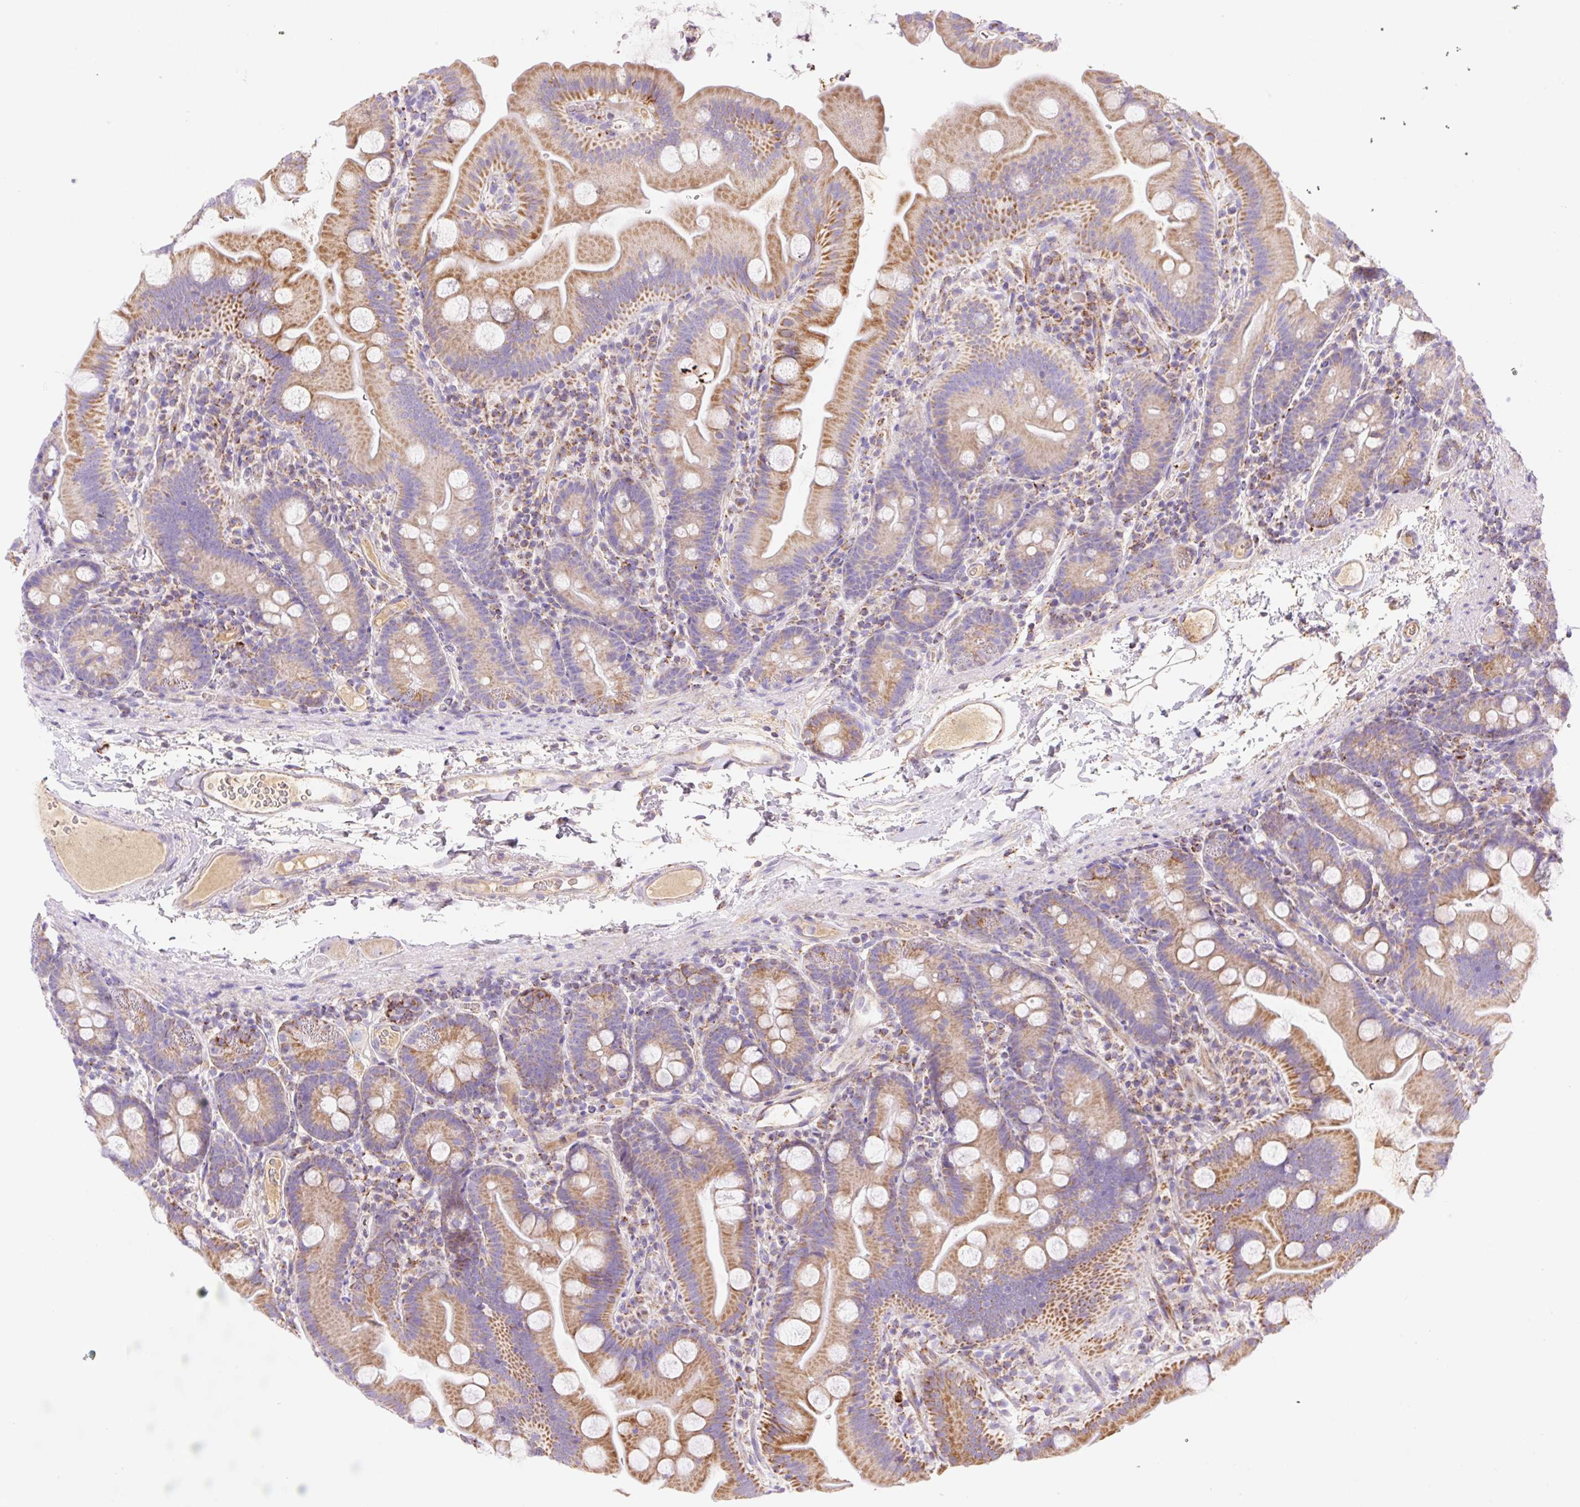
{"staining": {"intensity": "moderate", "quantity": ">75%", "location": "cytoplasmic/membranous"}, "tissue": "small intestine", "cell_type": "Glandular cells", "image_type": "normal", "snomed": [{"axis": "morphology", "description": "Normal tissue, NOS"}, {"axis": "topography", "description": "Small intestine"}], "caption": "The histopathology image exhibits staining of normal small intestine, revealing moderate cytoplasmic/membranous protein staining (brown color) within glandular cells. Nuclei are stained in blue.", "gene": "ETNK2", "patient": {"sex": "female", "age": 68}}